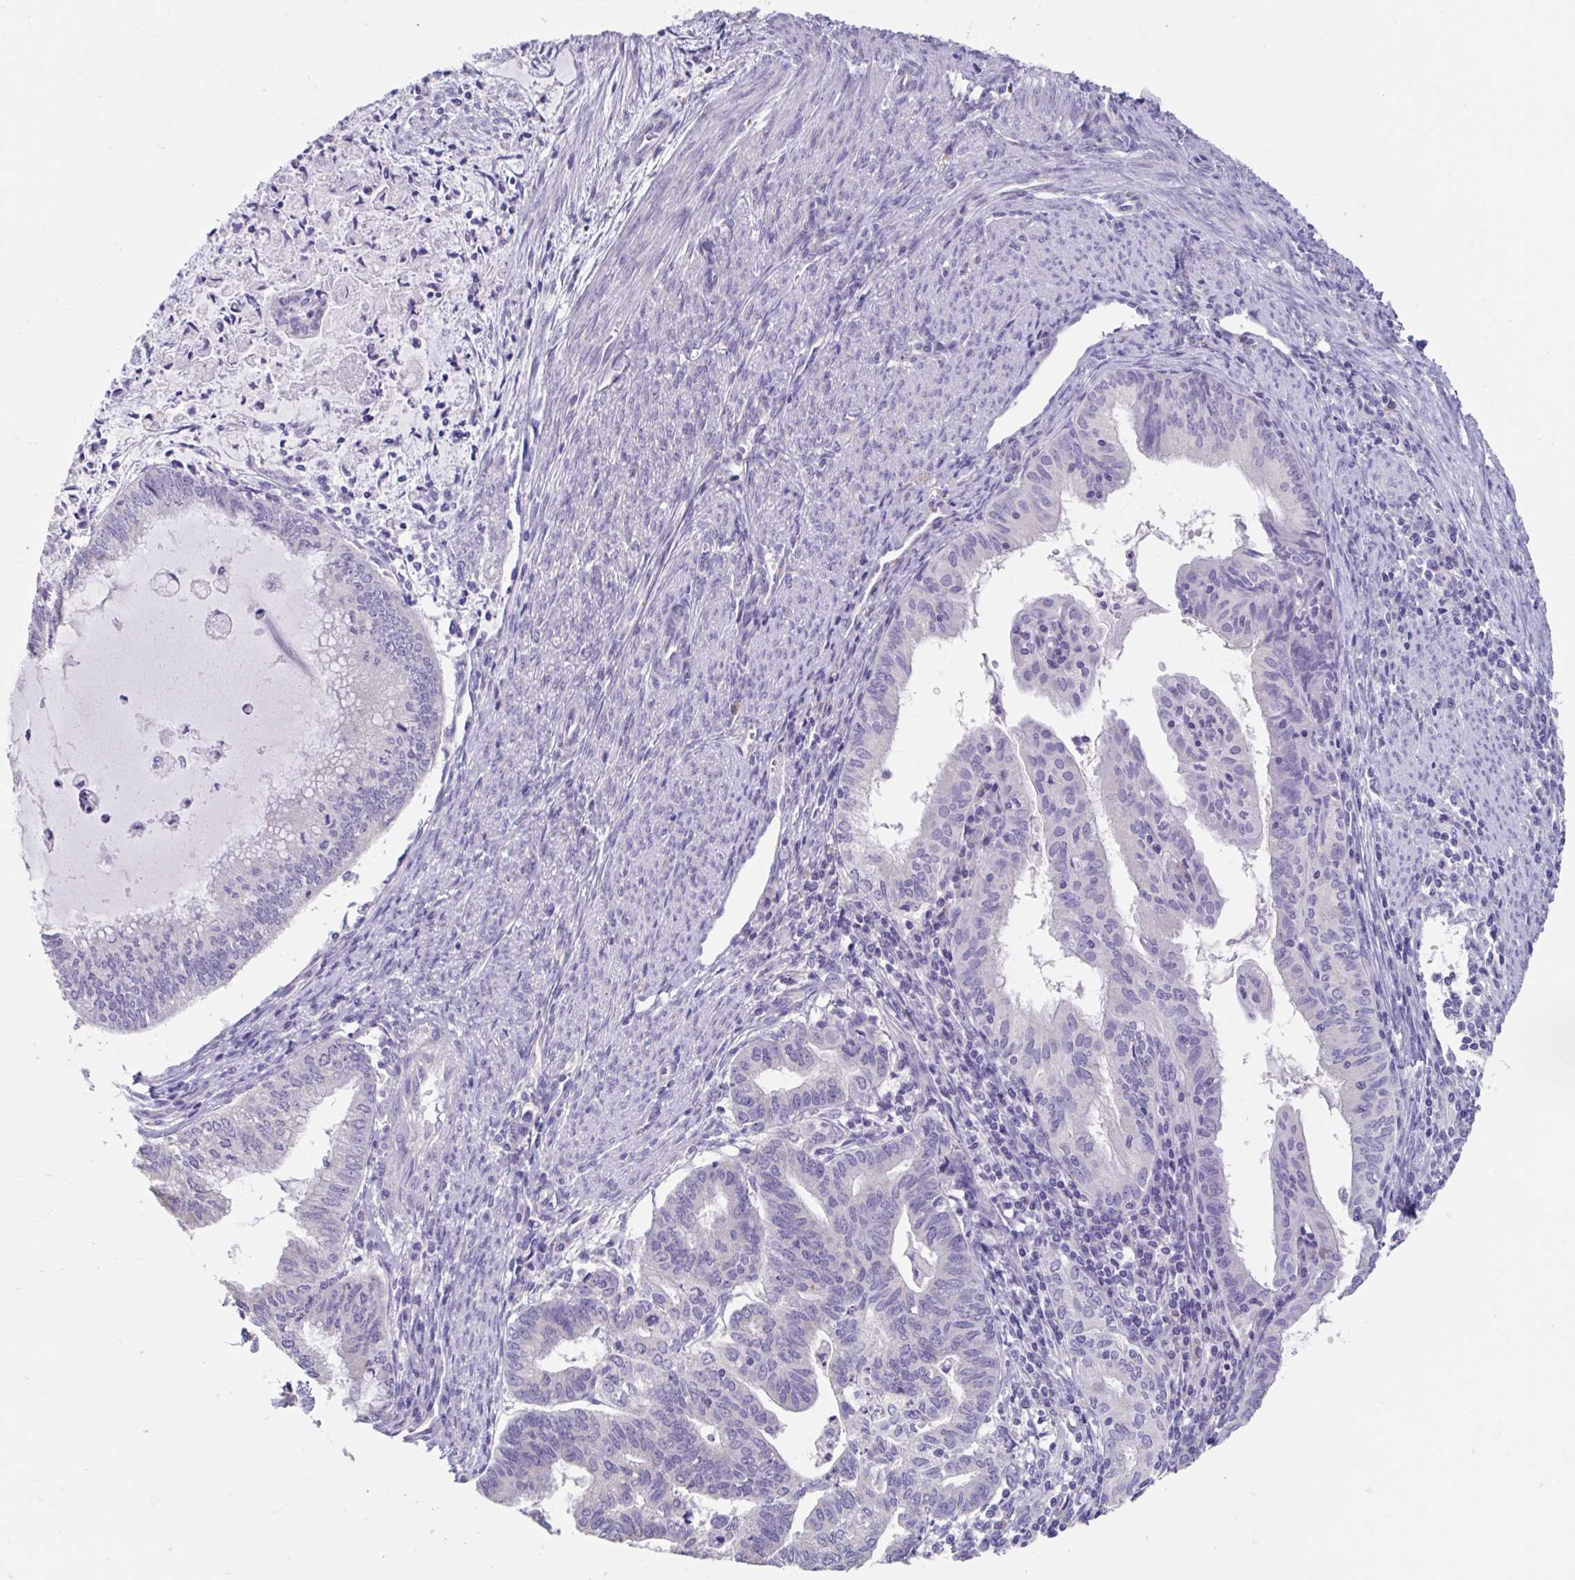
{"staining": {"intensity": "negative", "quantity": "none", "location": "none"}, "tissue": "endometrial cancer", "cell_type": "Tumor cells", "image_type": "cancer", "snomed": [{"axis": "morphology", "description": "Adenocarcinoma, NOS"}, {"axis": "topography", "description": "Endometrium"}], "caption": "Immunohistochemical staining of endometrial adenocarcinoma demonstrates no significant expression in tumor cells. The staining was performed using DAB (3,3'-diaminobenzidine) to visualize the protein expression in brown, while the nuclei were stained in blue with hematoxylin (Magnification: 20x).", "gene": "GPR162", "patient": {"sex": "female", "age": 79}}